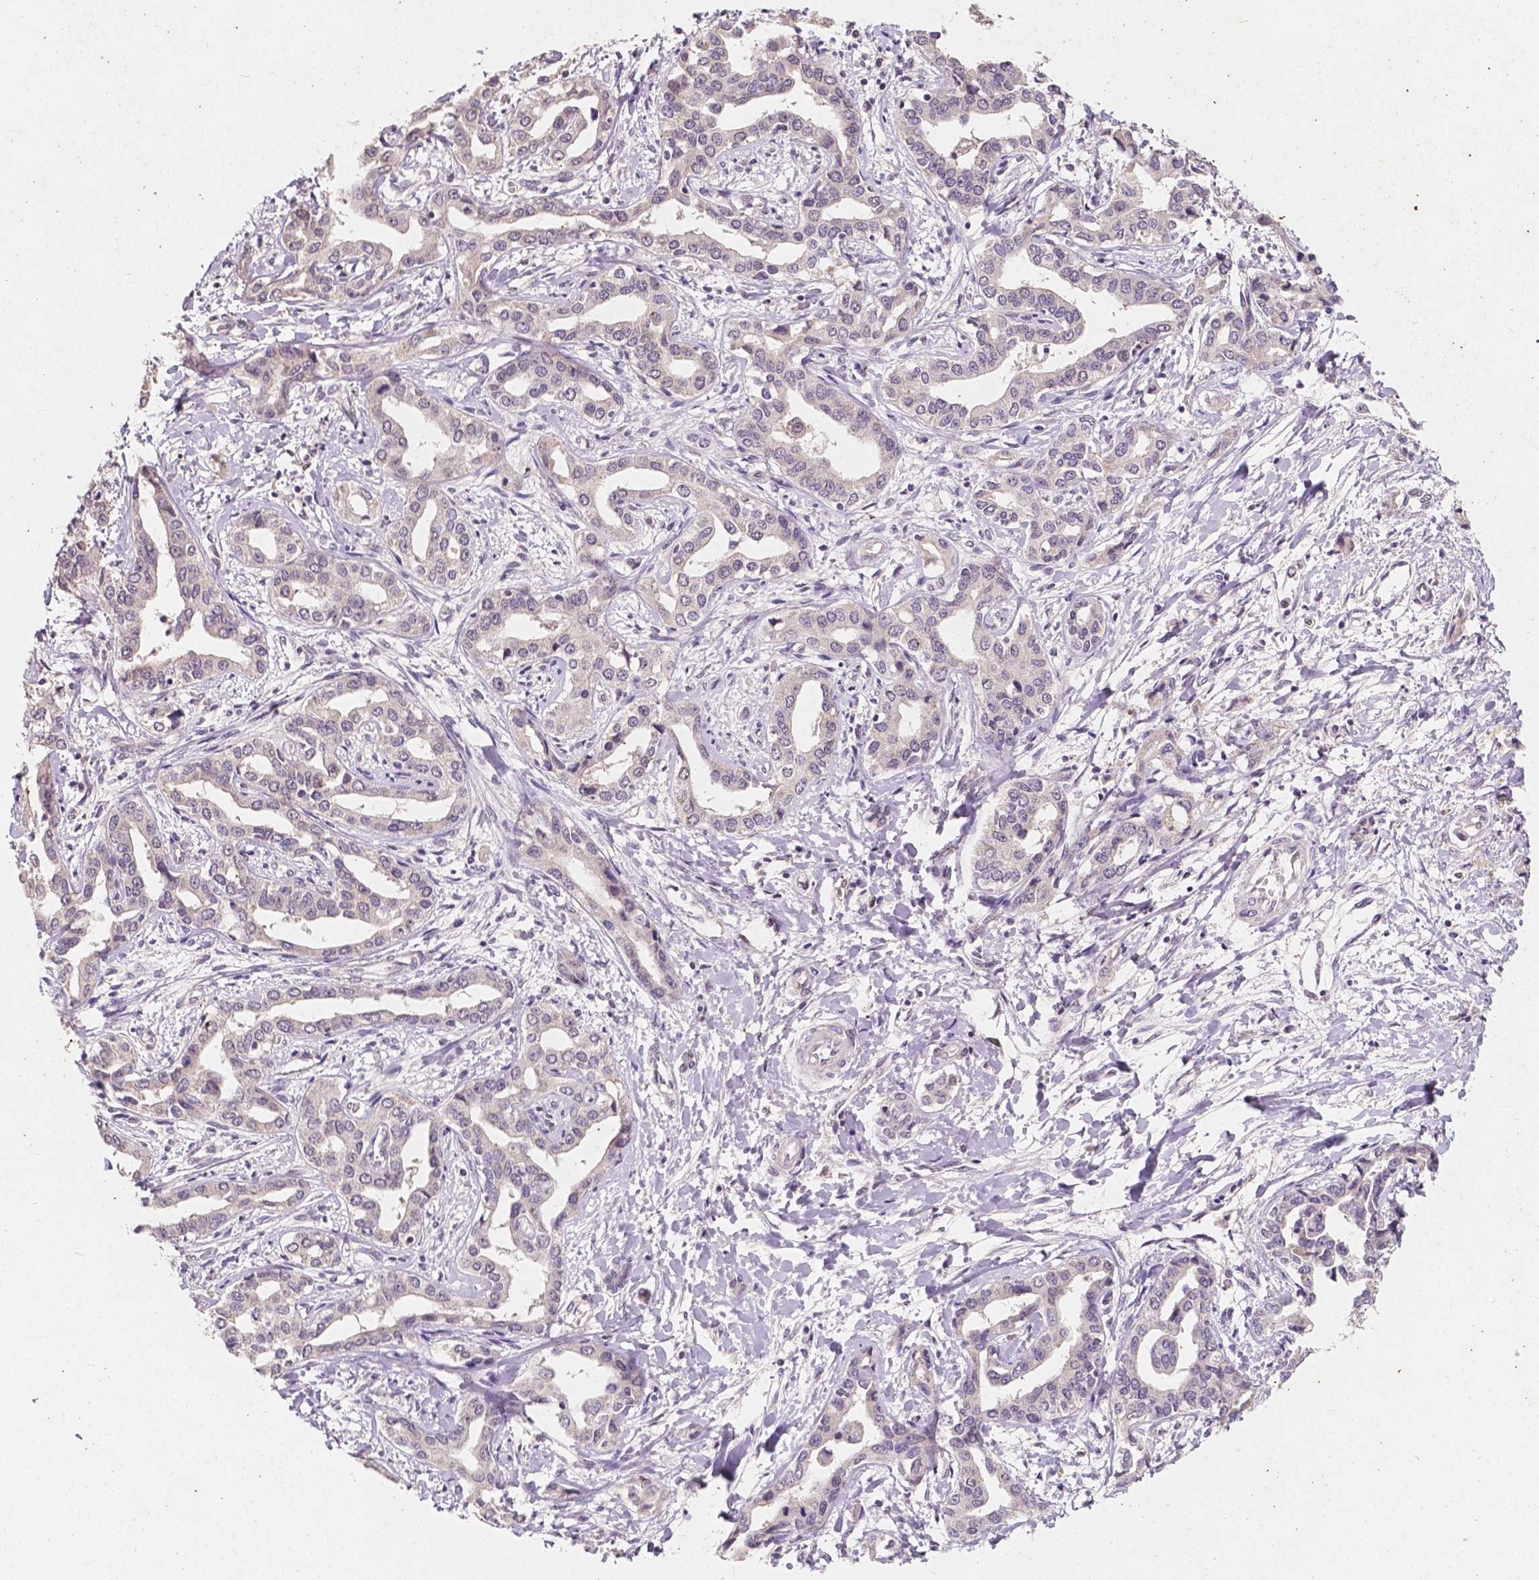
{"staining": {"intensity": "negative", "quantity": "none", "location": "none"}, "tissue": "liver cancer", "cell_type": "Tumor cells", "image_type": "cancer", "snomed": [{"axis": "morphology", "description": "Cholangiocarcinoma"}, {"axis": "topography", "description": "Liver"}], "caption": "Tumor cells are negative for brown protein staining in cholangiocarcinoma (liver).", "gene": "TAL1", "patient": {"sex": "male", "age": 59}}